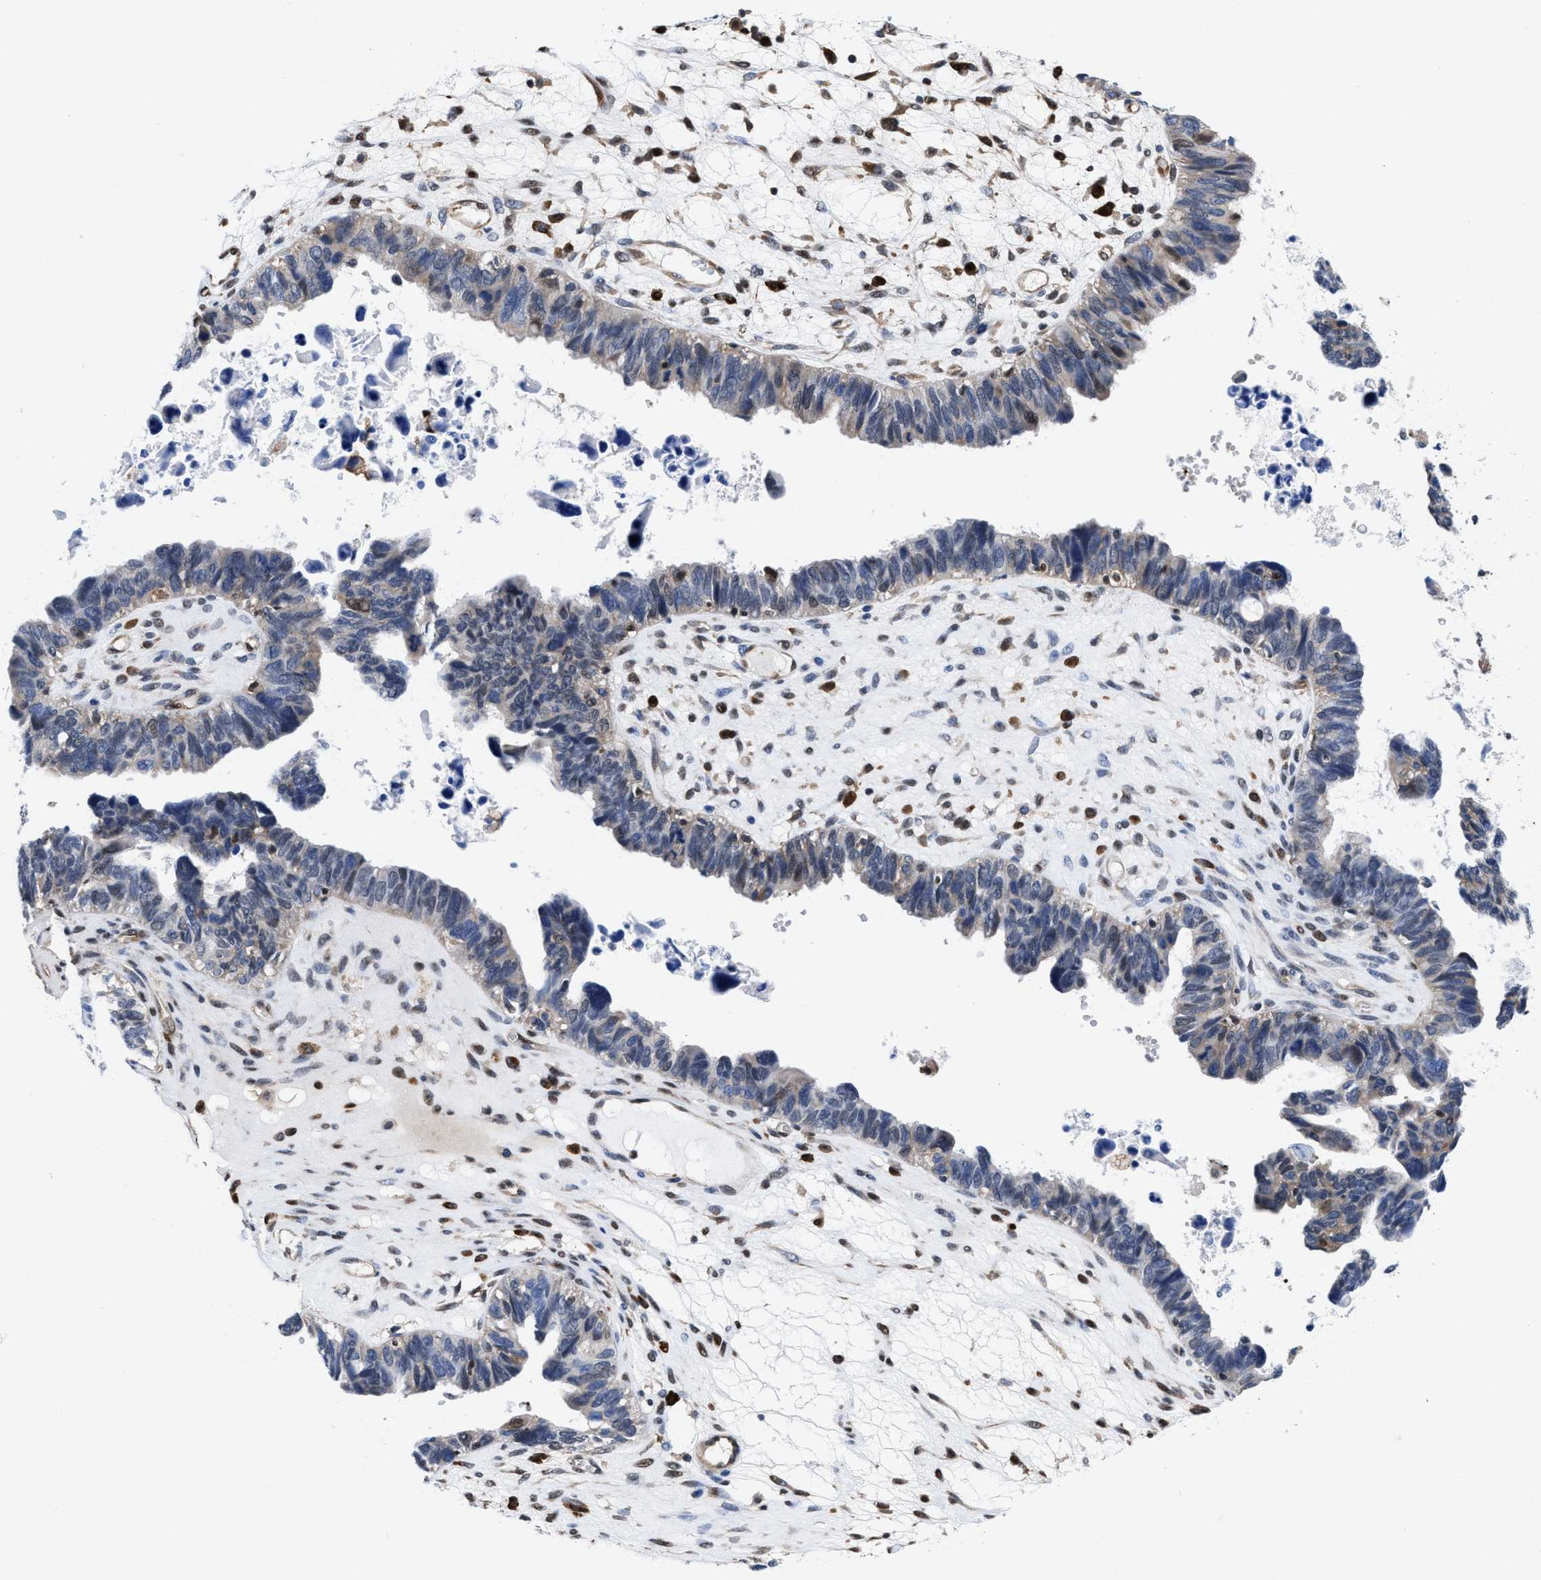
{"staining": {"intensity": "negative", "quantity": "none", "location": "none"}, "tissue": "ovarian cancer", "cell_type": "Tumor cells", "image_type": "cancer", "snomed": [{"axis": "morphology", "description": "Cystadenocarcinoma, serous, NOS"}, {"axis": "topography", "description": "Ovary"}], "caption": "Tumor cells are negative for protein expression in human ovarian cancer (serous cystadenocarcinoma).", "gene": "ACLY", "patient": {"sex": "female", "age": 79}}